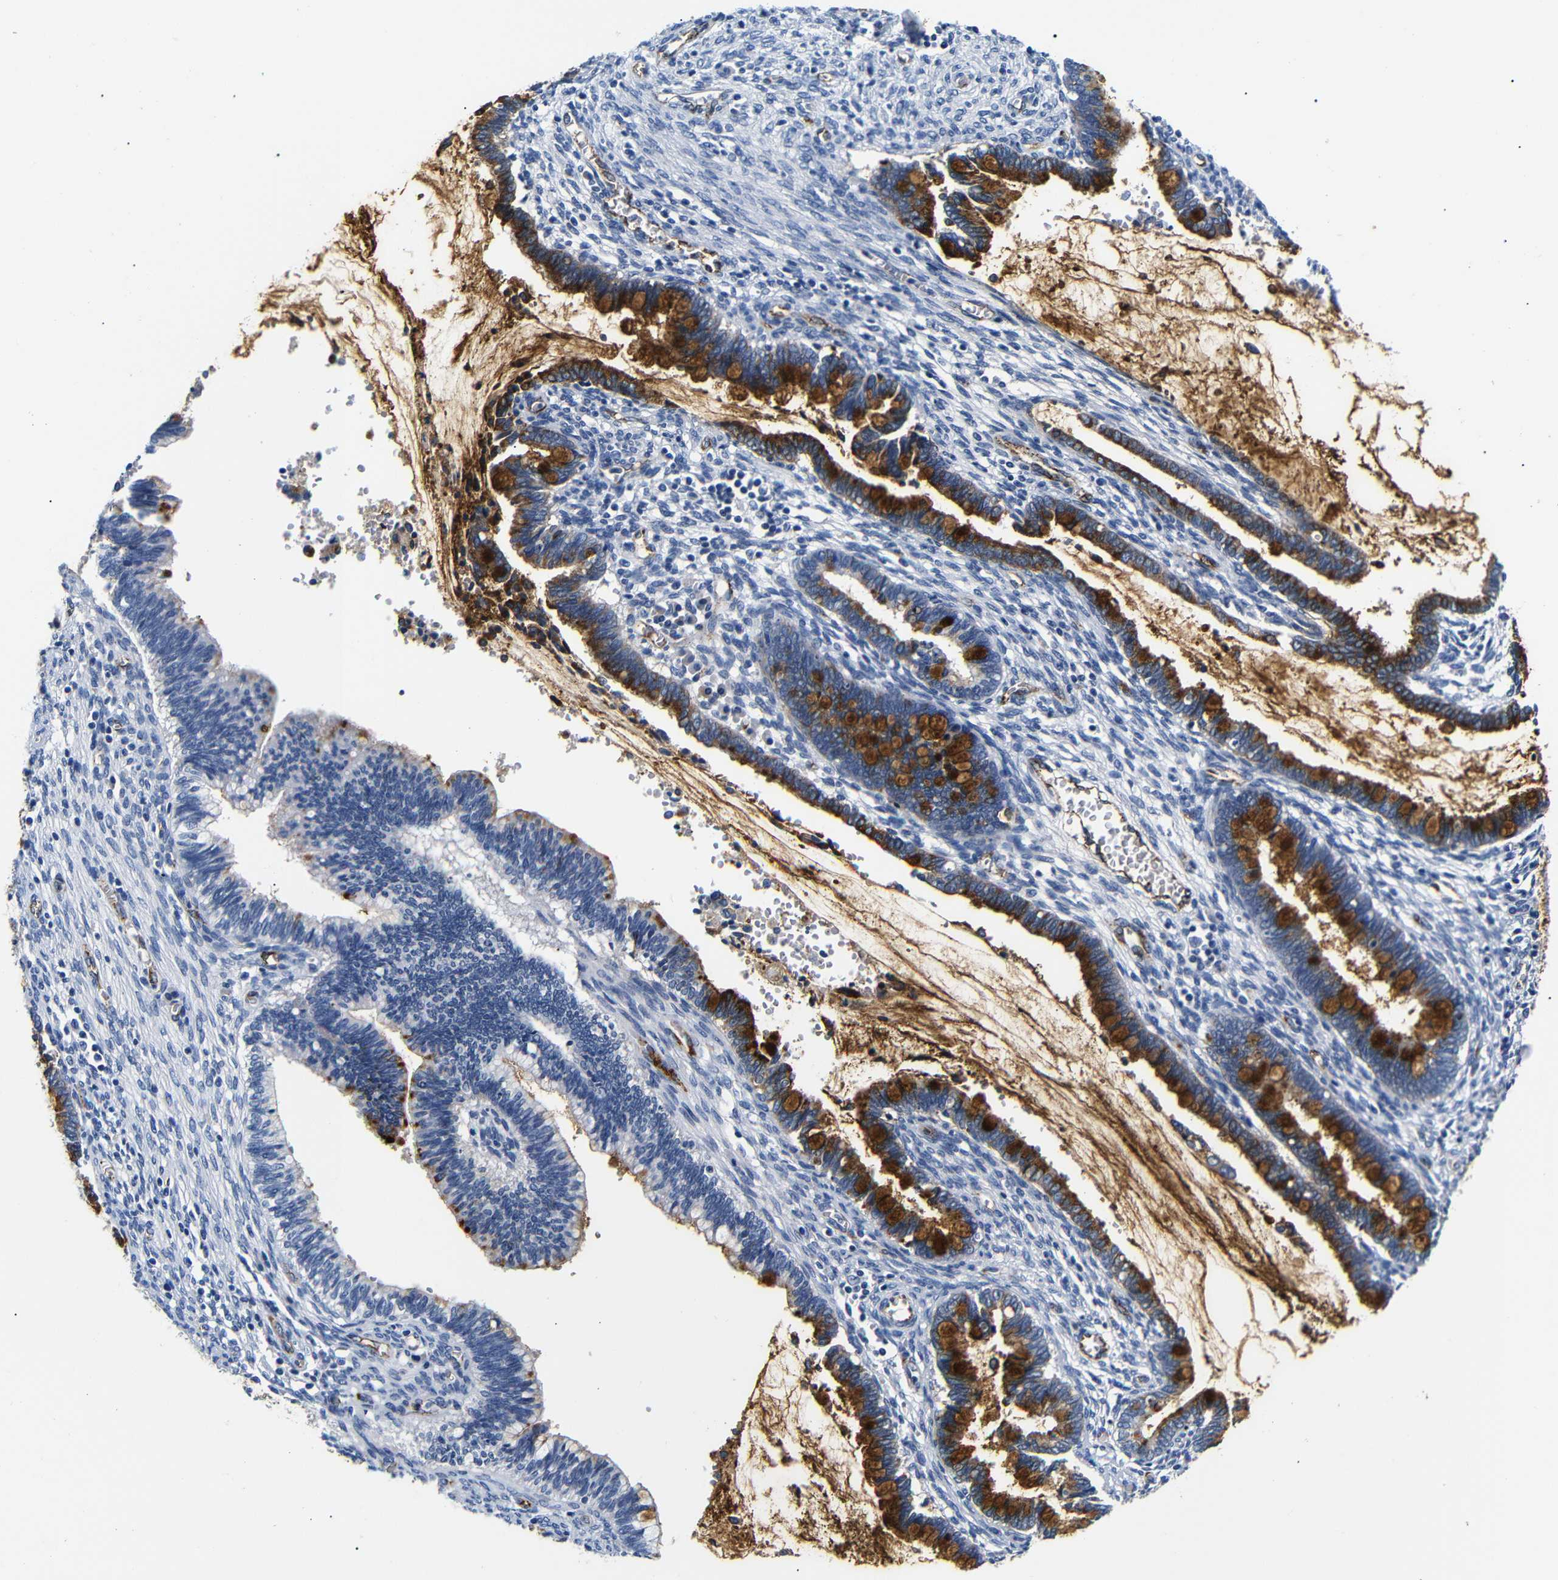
{"staining": {"intensity": "strong", "quantity": "25%-75%", "location": "cytoplasmic/membranous"}, "tissue": "cervical cancer", "cell_type": "Tumor cells", "image_type": "cancer", "snomed": [{"axis": "morphology", "description": "Adenocarcinoma, NOS"}, {"axis": "topography", "description": "Cervix"}], "caption": "IHC image of human cervical adenocarcinoma stained for a protein (brown), which demonstrates high levels of strong cytoplasmic/membranous staining in about 25%-75% of tumor cells.", "gene": "MUC4", "patient": {"sex": "female", "age": 44}}